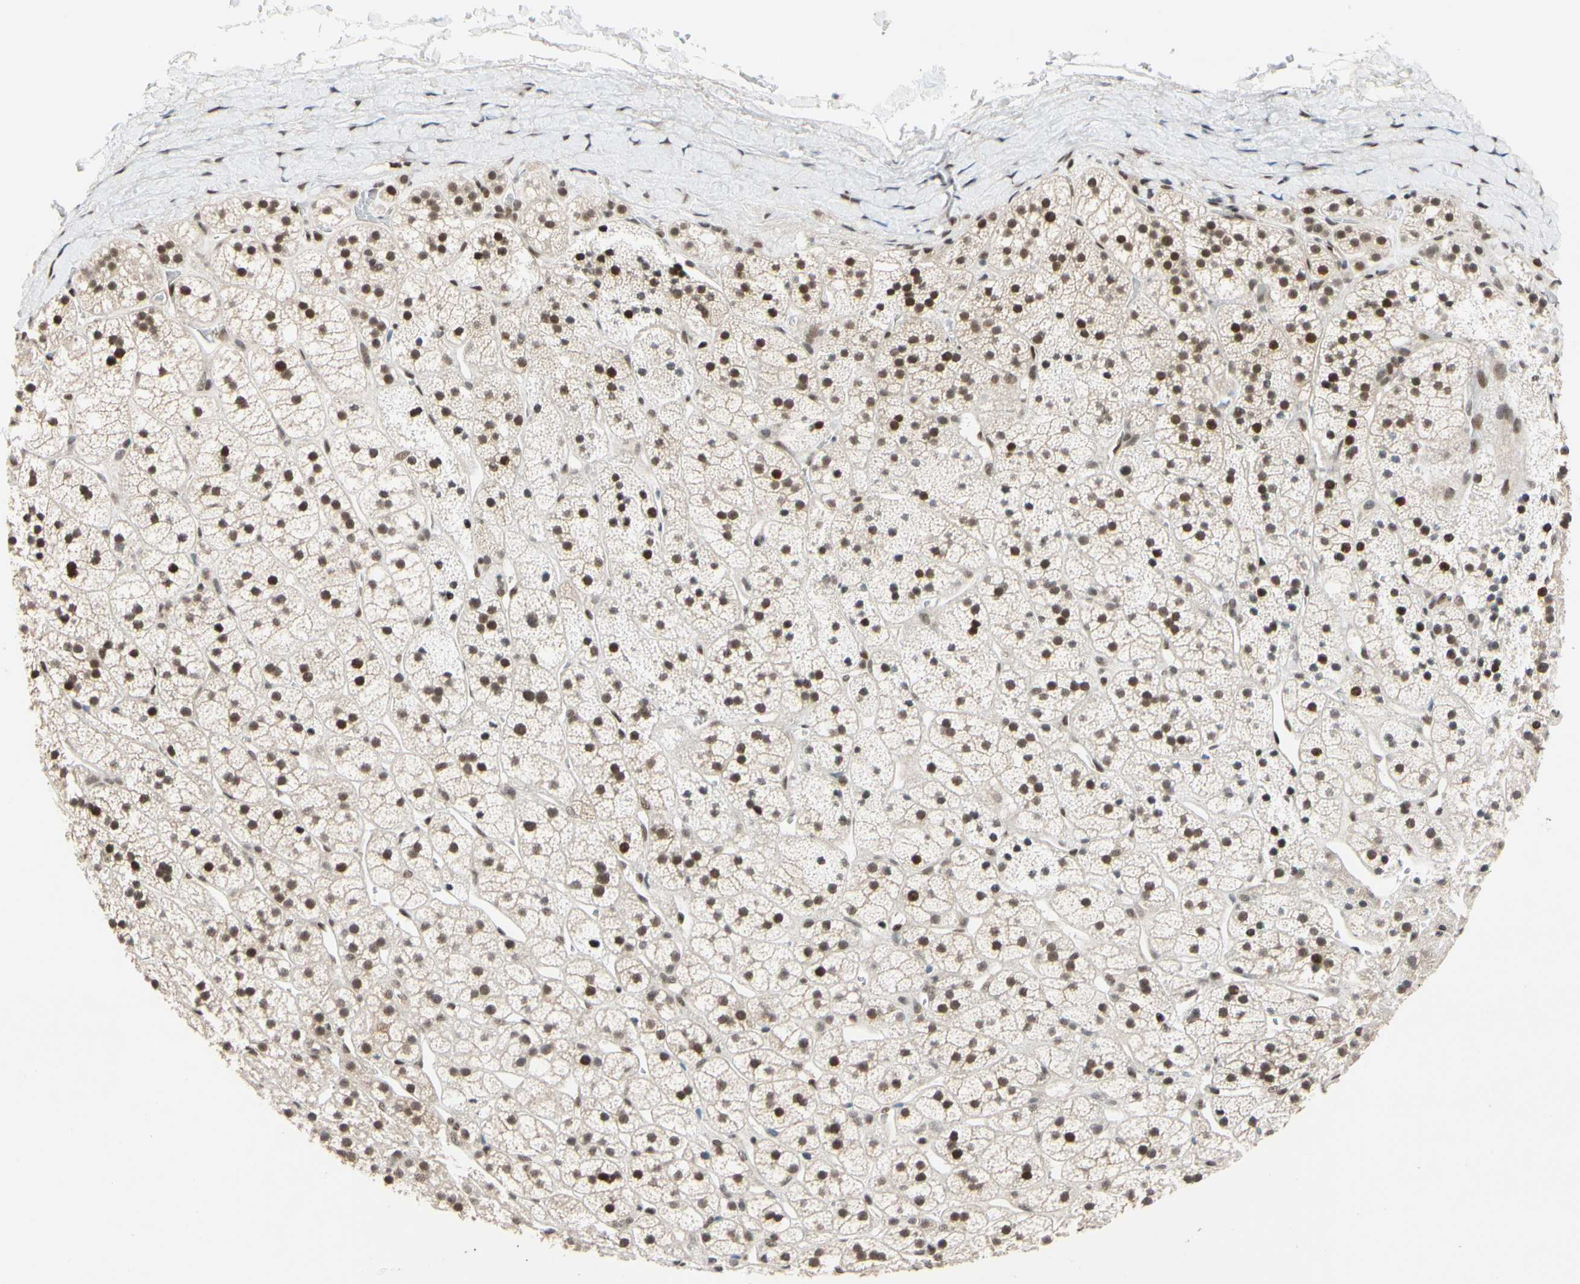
{"staining": {"intensity": "moderate", "quantity": ">75%", "location": "cytoplasmic/membranous,nuclear"}, "tissue": "adrenal gland", "cell_type": "Glandular cells", "image_type": "normal", "snomed": [{"axis": "morphology", "description": "Normal tissue, NOS"}, {"axis": "topography", "description": "Adrenal gland"}], "caption": "Approximately >75% of glandular cells in unremarkable adrenal gland demonstrate moderate cytoplasmic/membranous,nuclear protein staining as visualized by brown immunohistochemical staining.", "gene": "TAF4", "patient": {"sex": "male", "age": 56}}